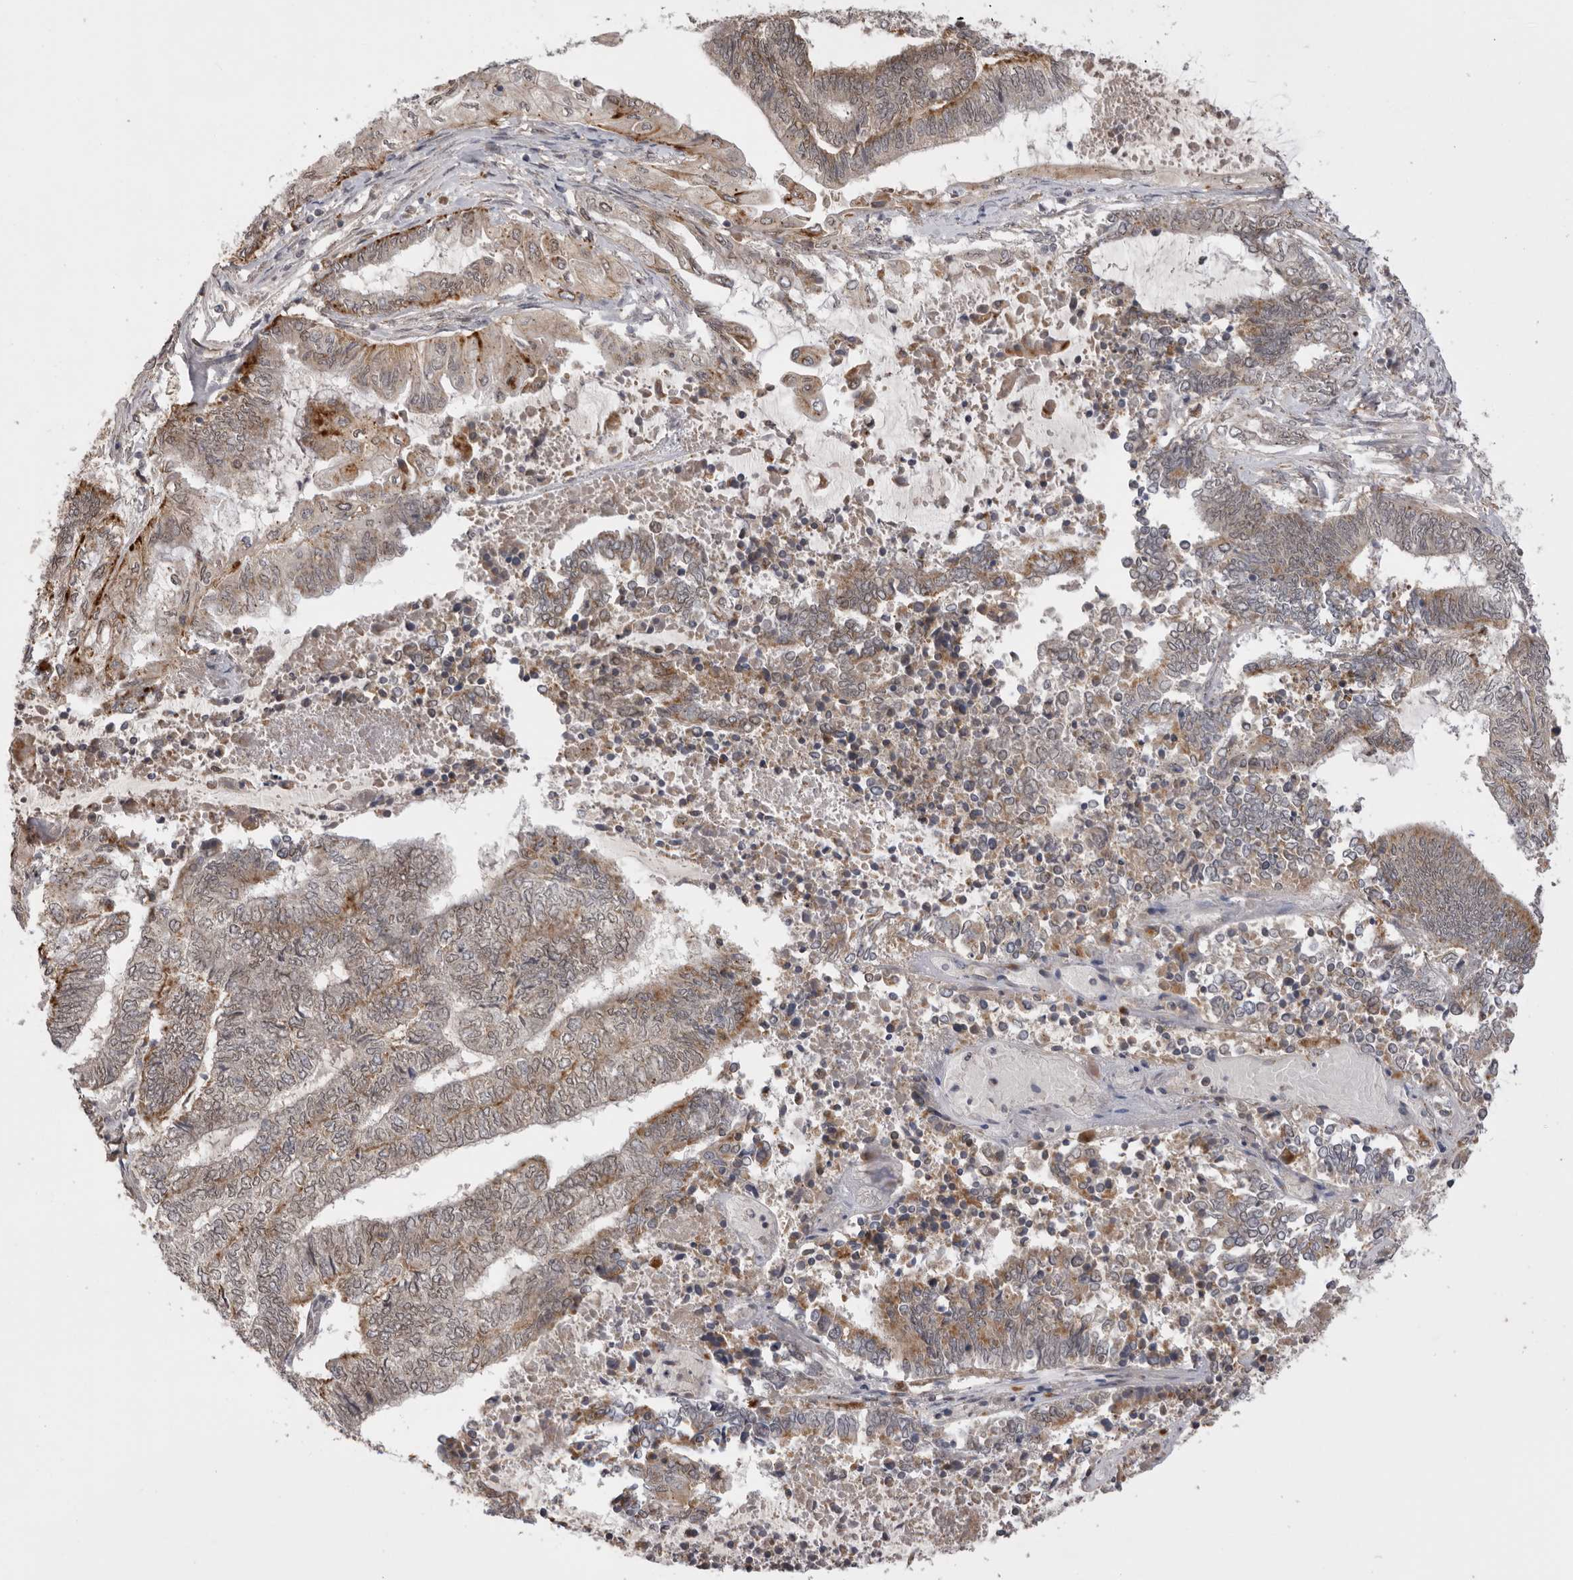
{"staining": {"intensity": "moderate", "quantity": "25%-75%", "location": "cytoplasmic/membranous"}, "tissue": "endometrial cancer", "cell_type": "Tumor cells", "image_type": "cancer", "snomed": [{"axis": "morphology", "description": "Adenocarcinoma, NOS"}, {"axis": "topography", "description": "Uterus"}, {"axis": "topography", "description": "Endometrium"}], "caption": "Immunohistochemical staining of endometrial adenocarcinoma shows medium levels of moderate cytoplasmic/membranous protein positivity in about 25%-75% of tumor cells.", "gene": "TLR3", "patient": {"sex": "female", "age": 70}}